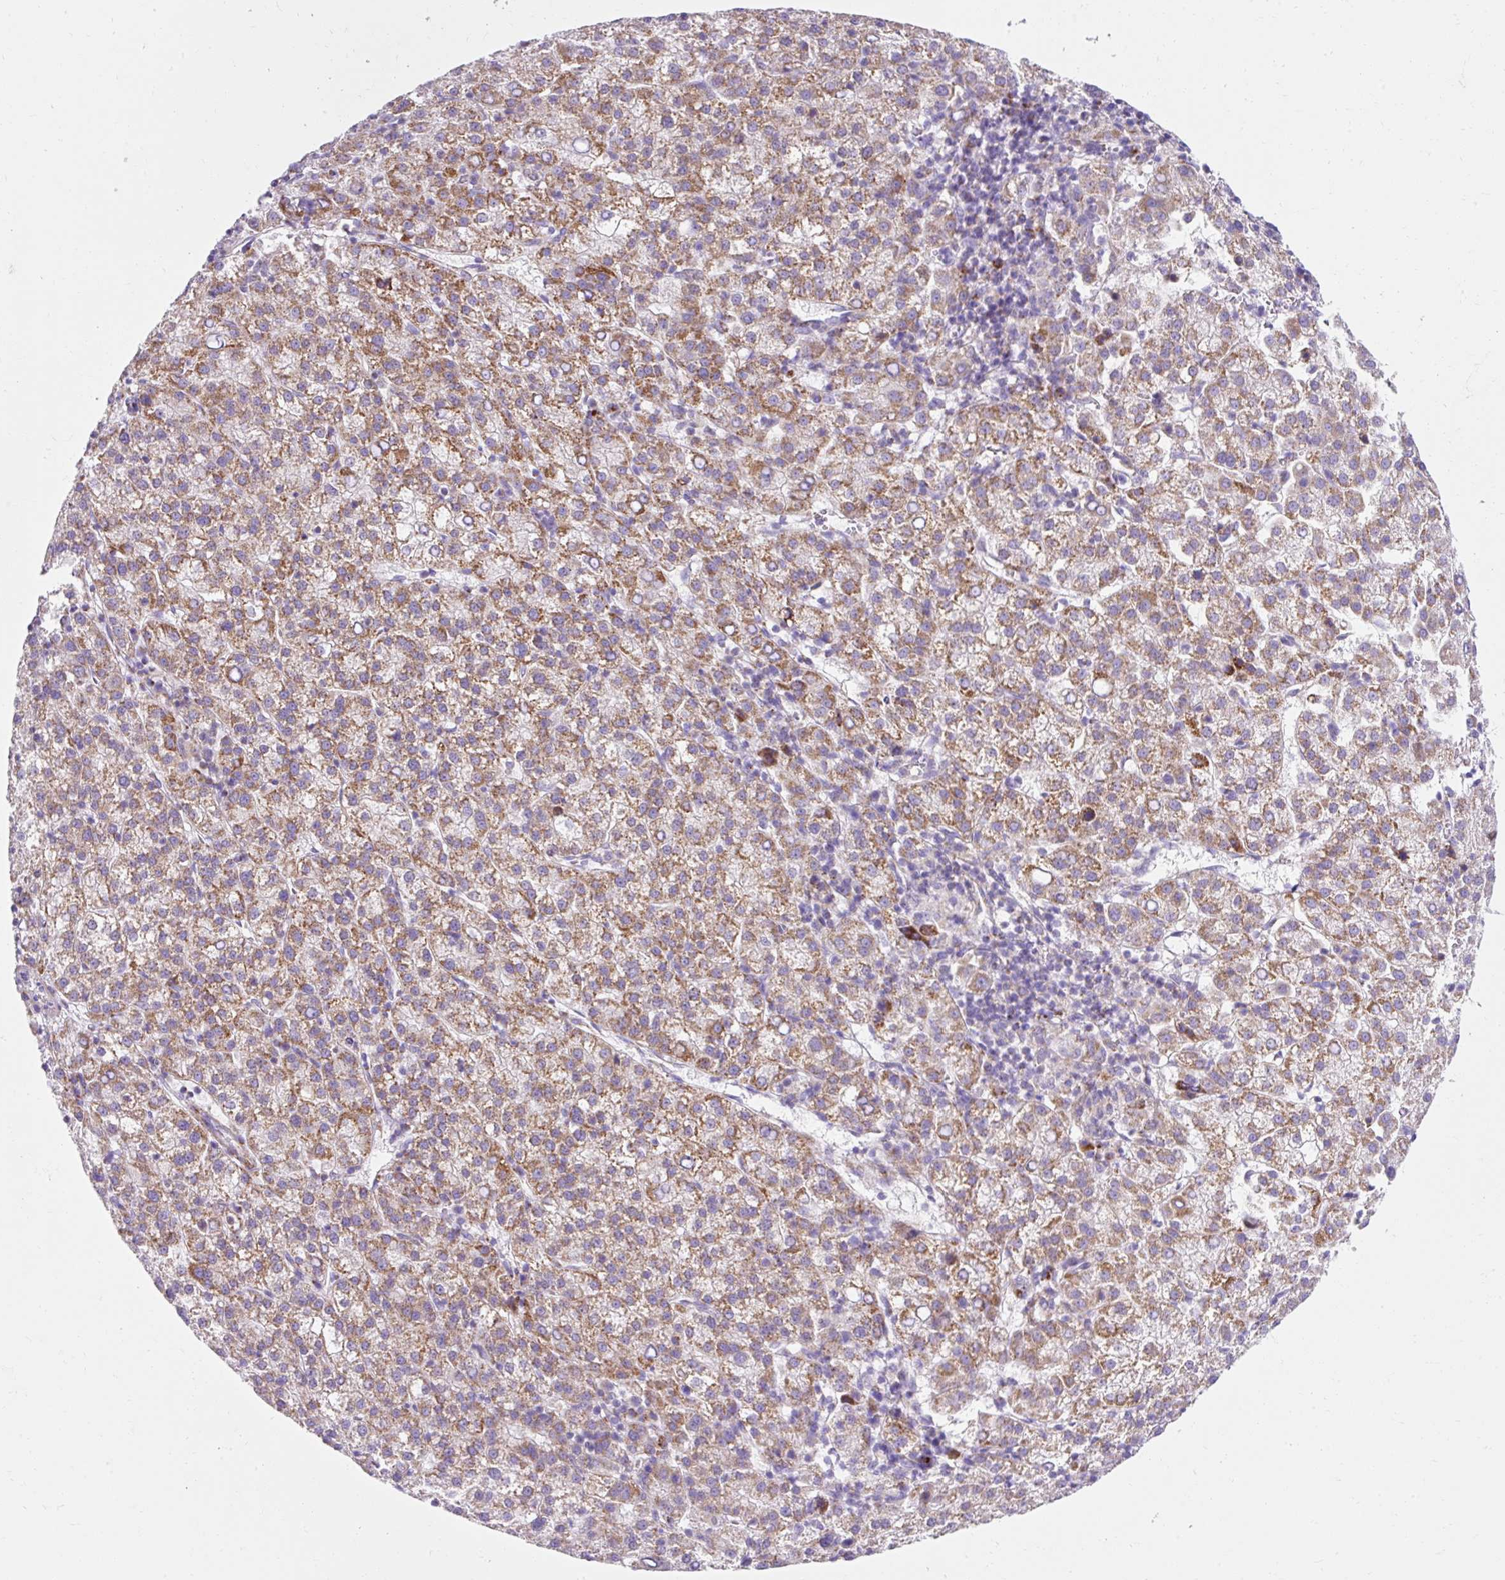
{"staining": {"intensity": "moderate", "quantity": ">75%", "location": "cytoplasmic/membranous"}, "tissue": "liver cancer", "cell_type": "Tumor cells", "image_type": "cancer", "snomed": [{"axis": "morphology", "description": "Carcinoma, Hepatocellular, NOS"}, {"axis": "topography", "description": "Liver"}], "caption": "Moderate cytoplasmic/membranous protein positivity is appreciated in about >75% of tumor cells in liver cancer (hepatocellular carcinoma).", "gene": "PLPP2", "patient": {"sex": "female", "age": 58}}